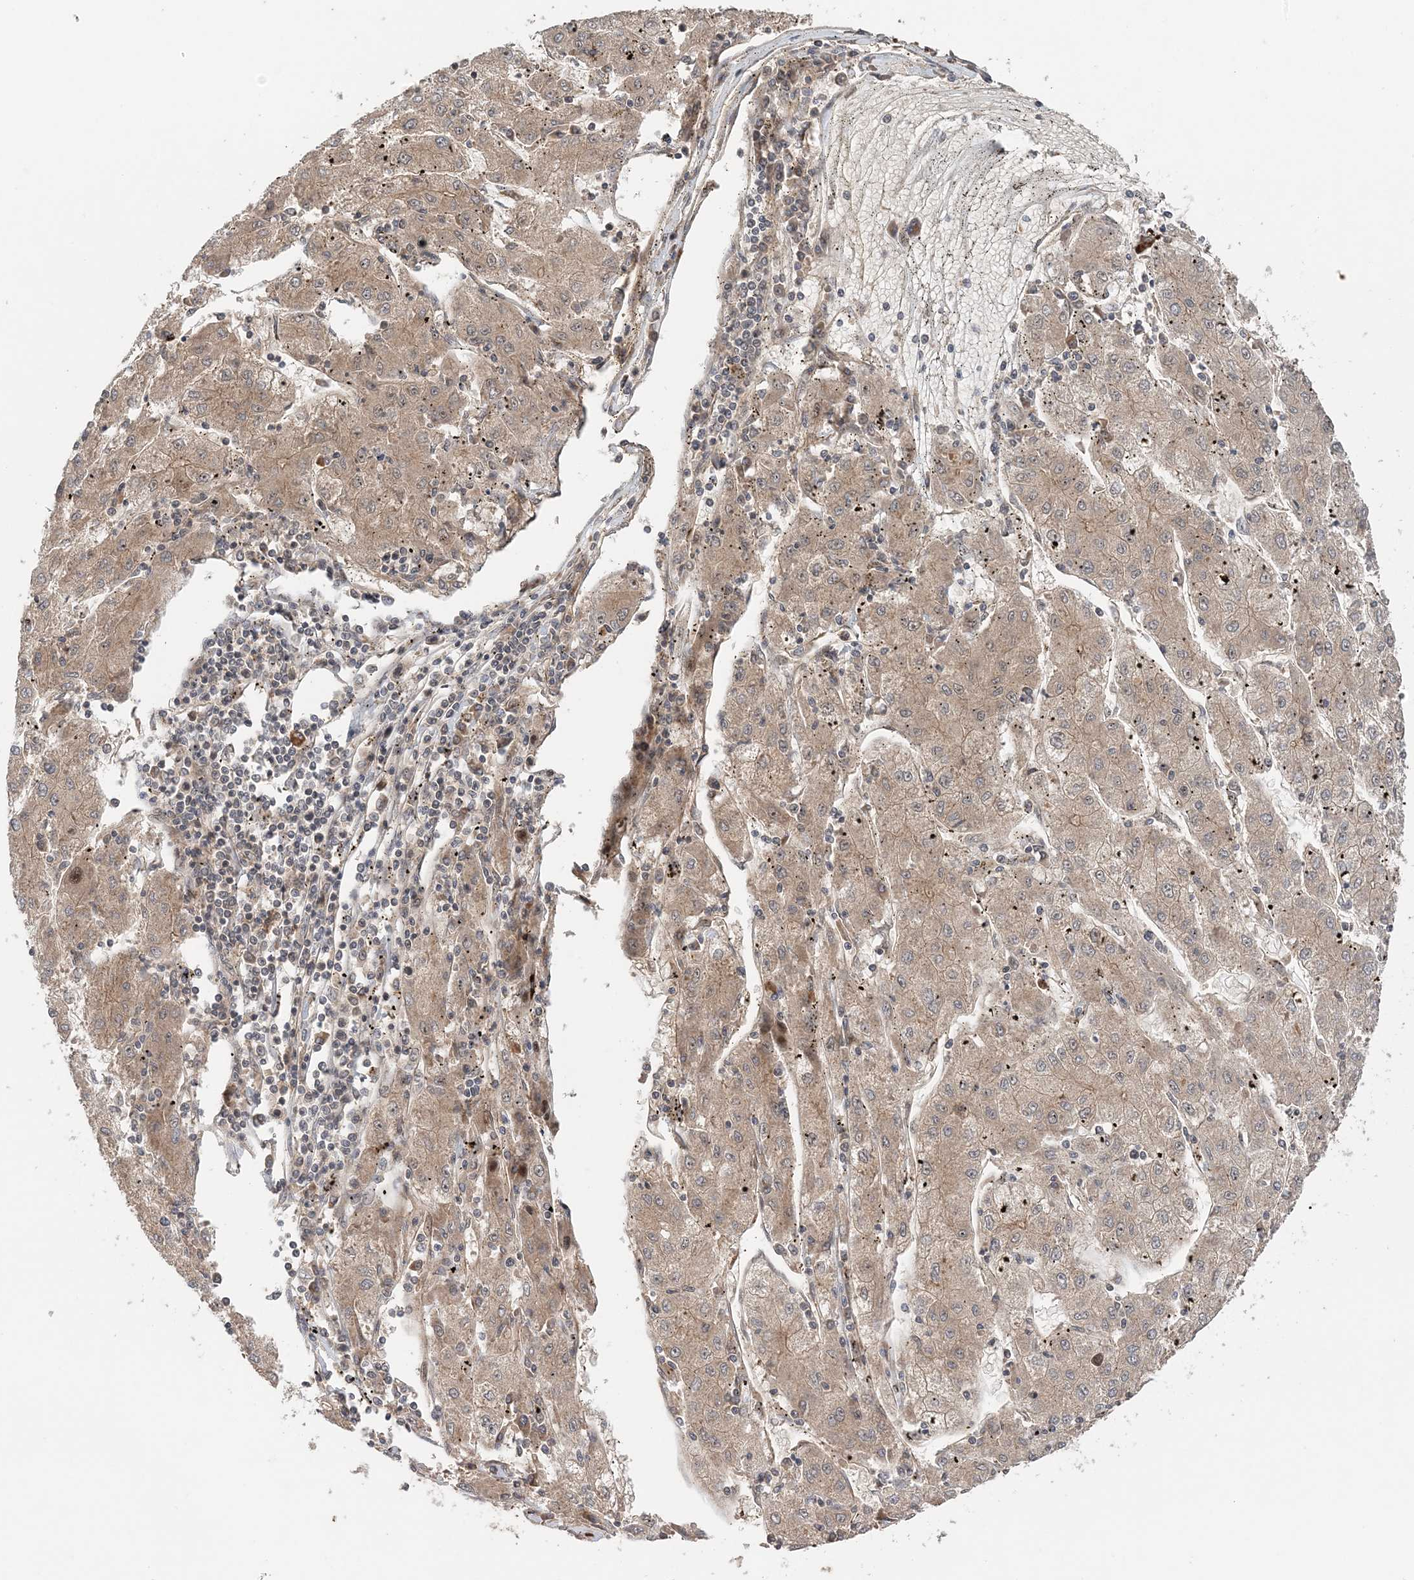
{"staining": {"intensity": "weak", "quantity": ">75%", "location": "cytoplasmic/membranous"}, "tissue": "liver cancer", "cell_type": "Tumor cells", "image_type": "cancer", "snomed": [{"axis": "morphology", "description": "Carcinoma, Hepatocellular, NOS"}, {"axis": "topography", "description": "Liver"}], "caption": "Tumor cells display weak cytoplasmic/membranous staining in approximately >75% of cells in hepatocellular carcinoma (liver).", "gene": "UBTD2", "patient": {"sex": "male", "age": 72}}